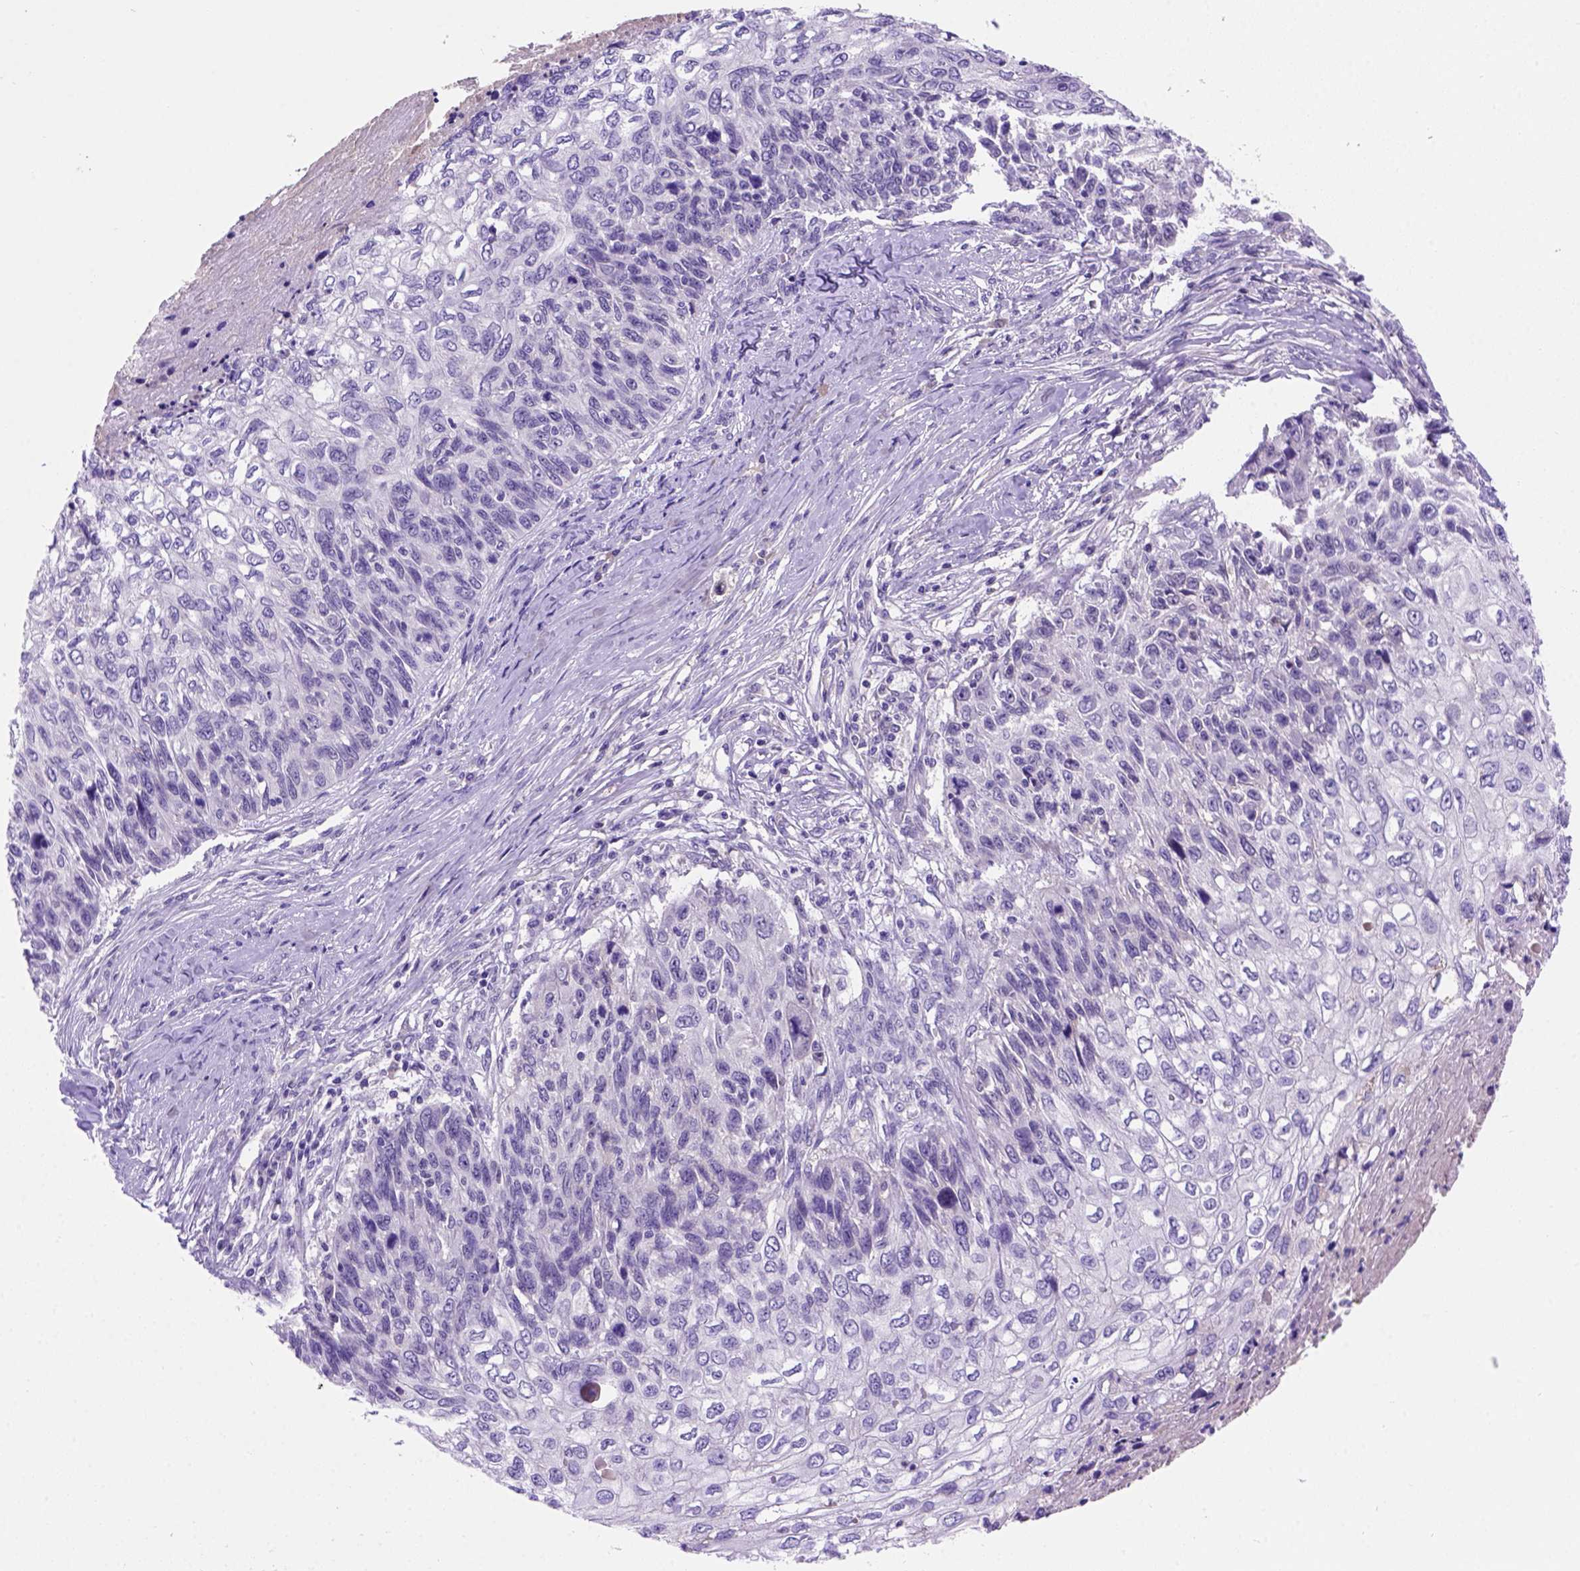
{"staining": {"intensity": "negative", "quantity": "none", "location": "none"}, "tissue": "skin cancer", "cell_type": "Tumor cells", "image_type": "cancer", "snomed": [{"axis": "morphology", "description": "Squamous cell carcinoma, NOS"}, {"axis": "topography", "description": "Skin"}], "caption": "High power microscopy image of an IHC histopathology image of skin cancer, revealing no significant expression in tumor cells. (DAB (3,3'-diaminobenzidine) immunohistochemistry visualized using brightfield microscopy, high magnification).", "gene": "FAM81B", "patient": {"sex": "male", "age": 92}}